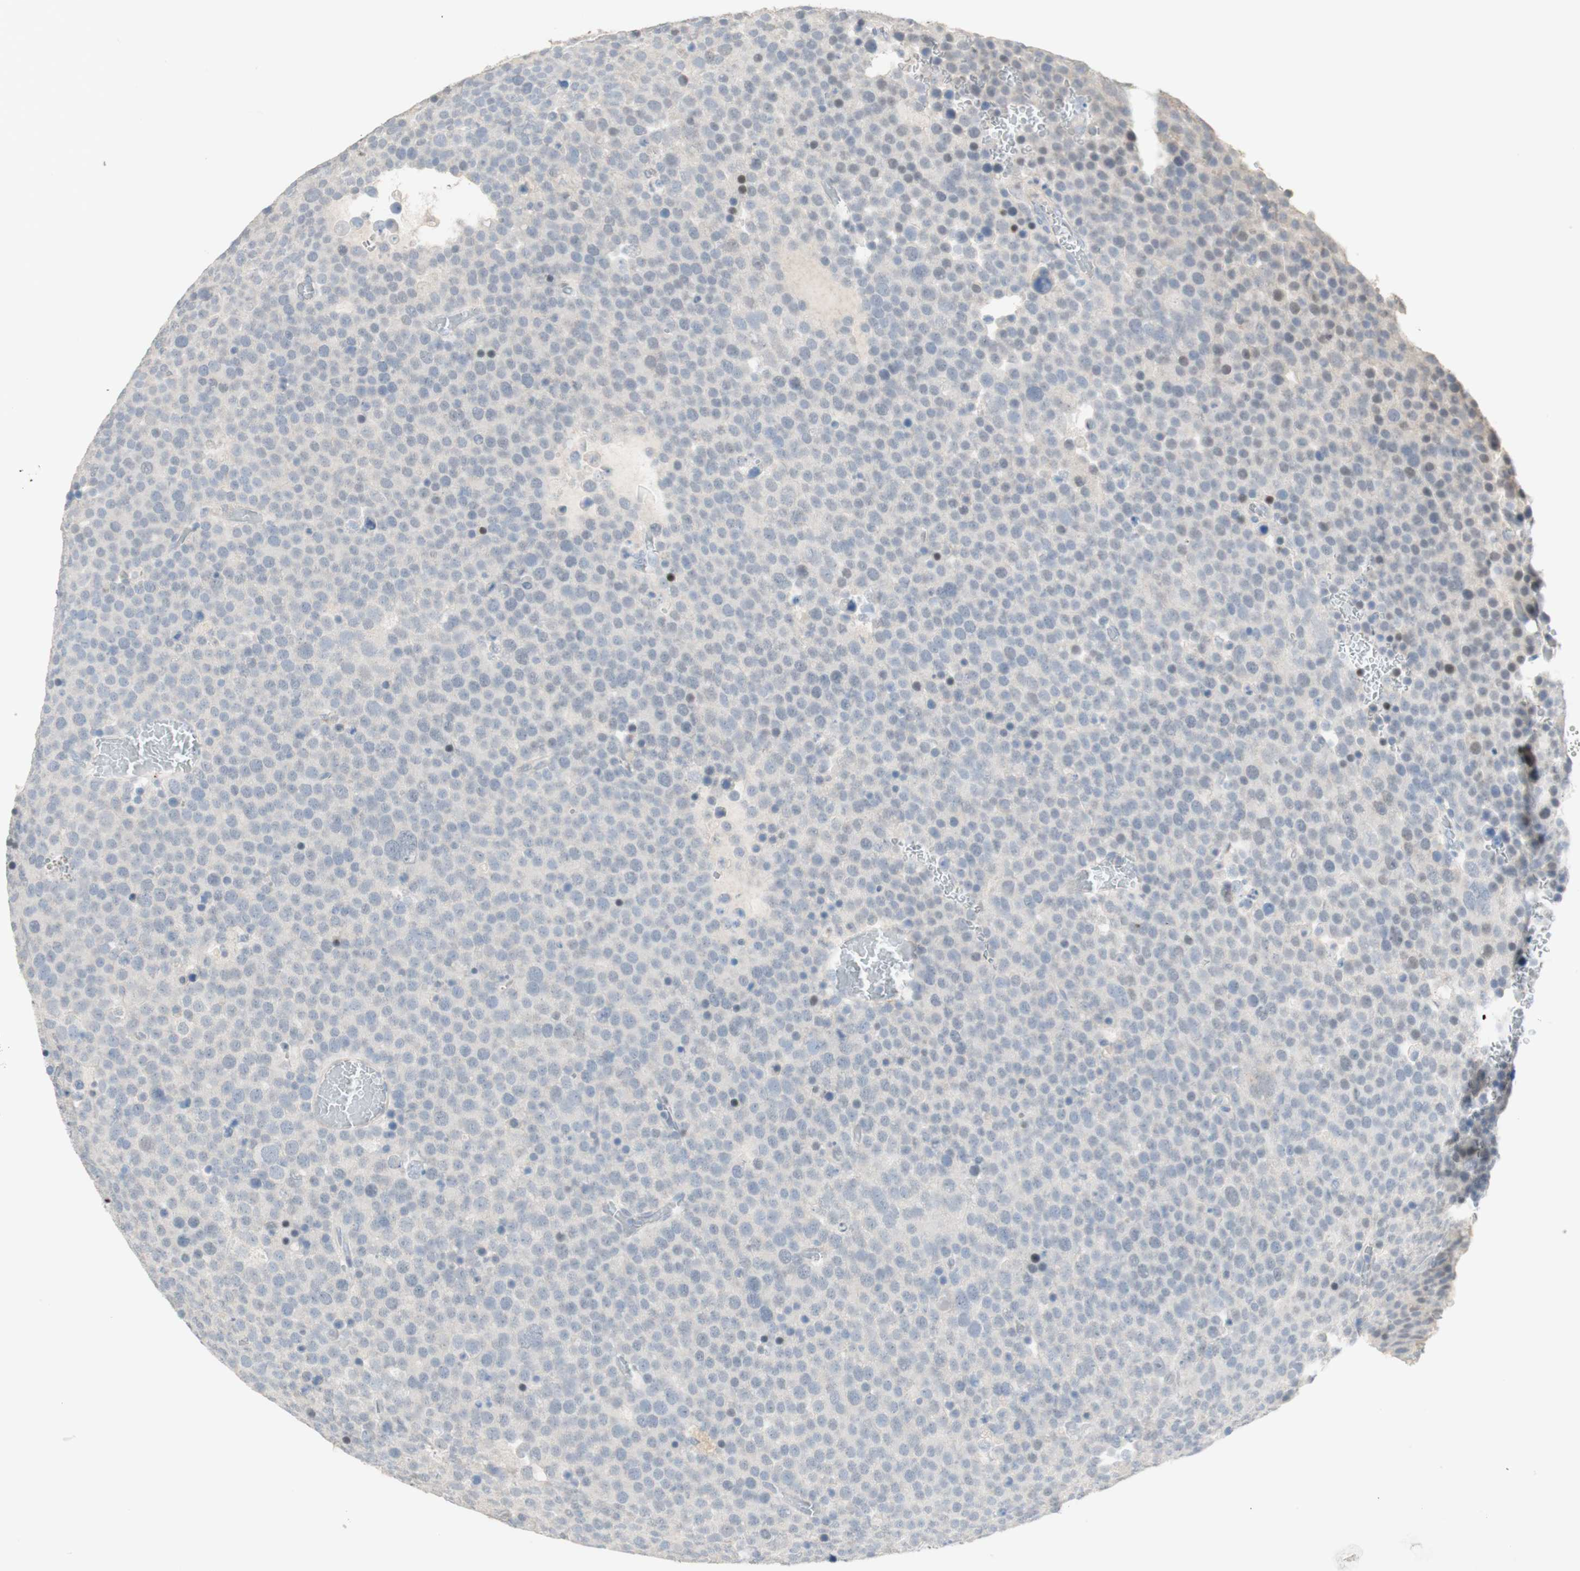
{"staining": {"intensity": "weak", "quantity": "<25%", "location": "nuclear"}, "tissue": "testis cancer", "cell_type": "Tumor cells", "image_type": "cancer", "snomed": [{"axis": "morphology", "description": "Seminoma, NOS"}, {"axis": "topography", "description": "Testis"}], "caption": "Immunohistochemistry (IHC) of seminoma (testis) shows no staining in tumor cells.", "gene": "MANEA", "patient": {"sex": "male", "age": 71}}